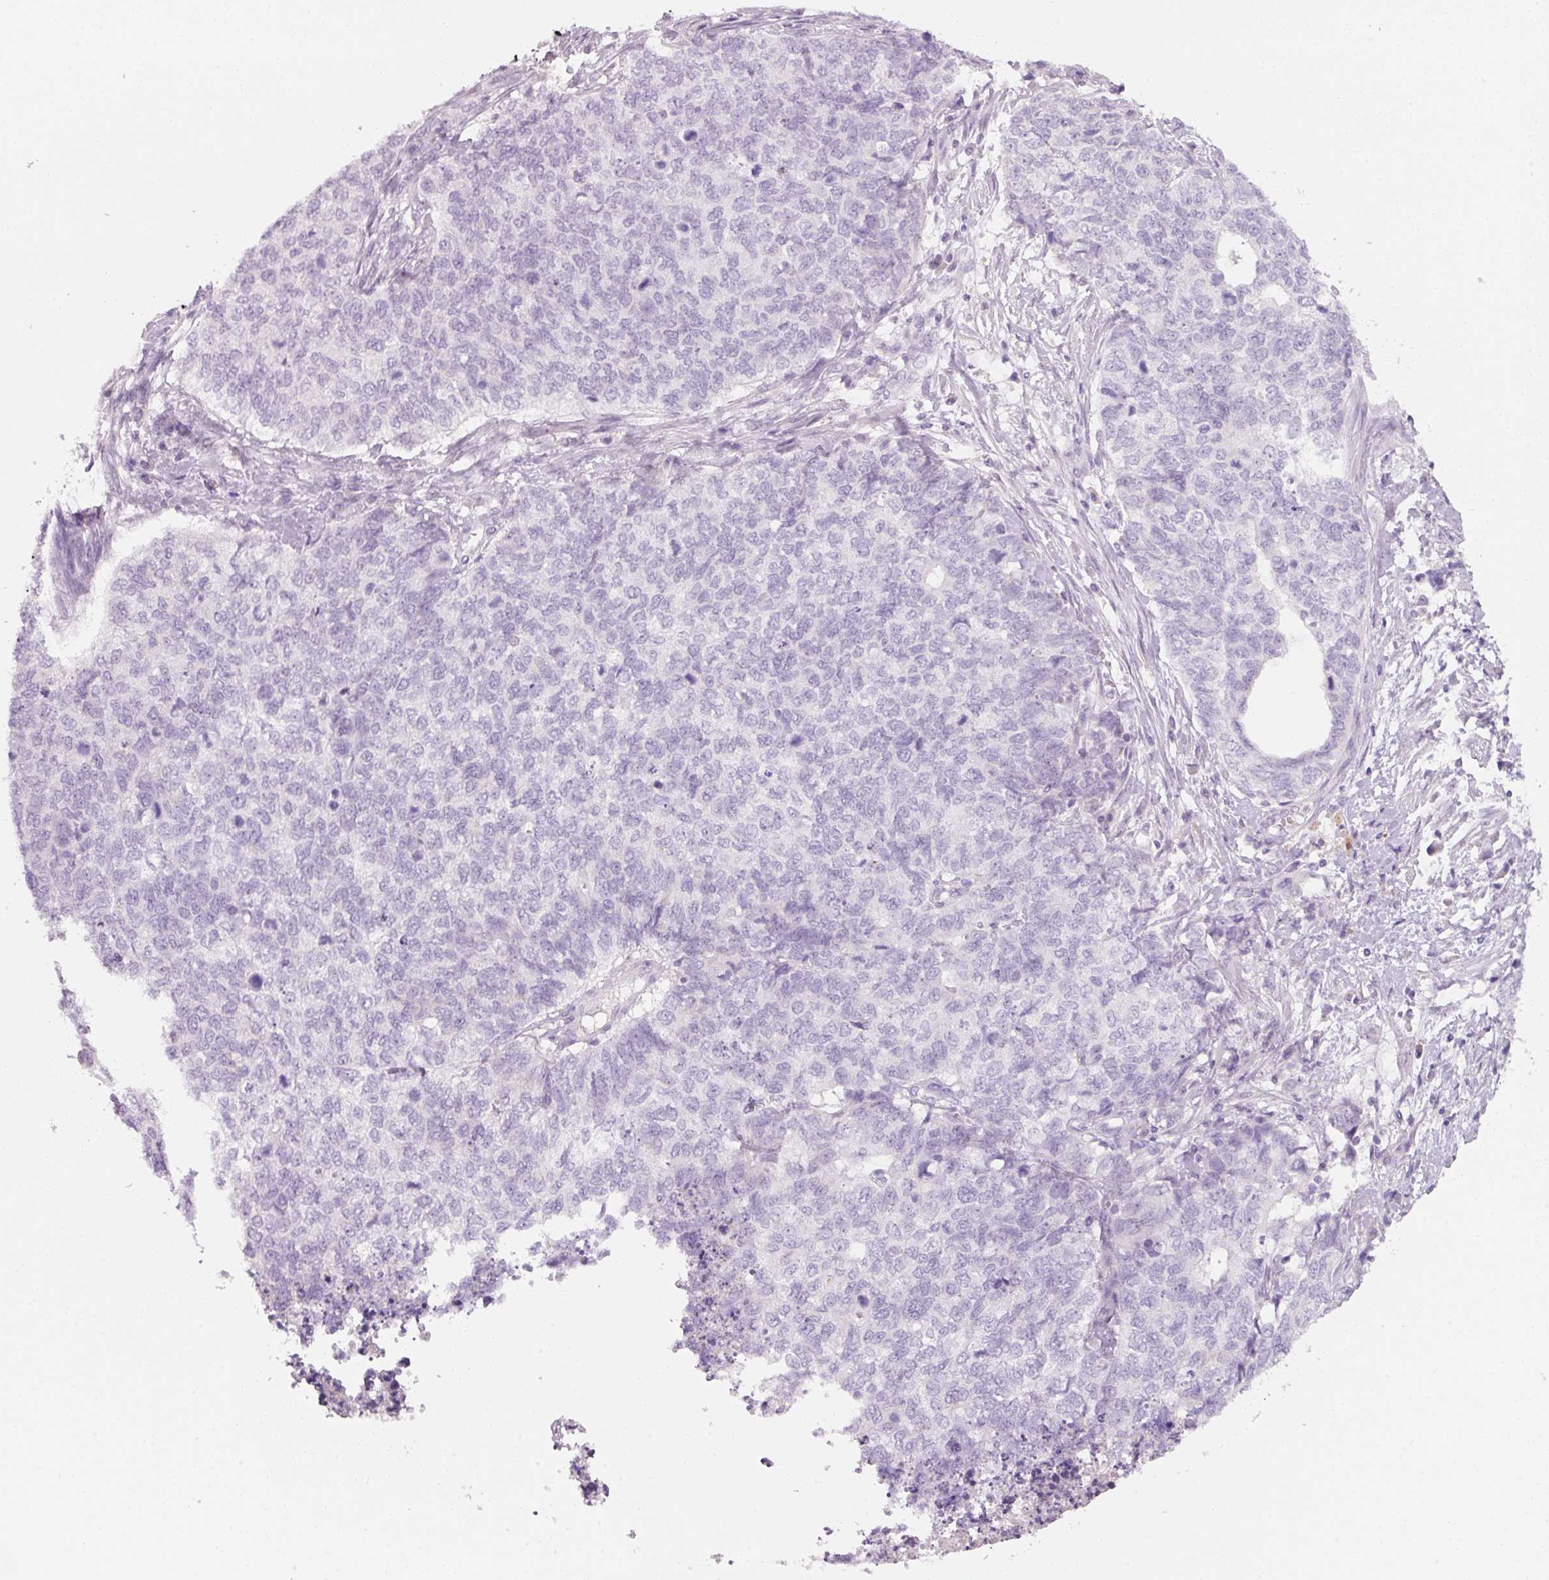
{"staining": {"intensity": "negative", "quantity": "none", "location": "none"}, "tissue": "cervical cancer", "cell_type": "Tumor cells", "image_type": "cancer", "snomed": [{"axis": "morphology", "description": "Squamous cell carcinoma, NOS"}, {"axis": "topography", "description": "Cervix"}], "caption": "Protein analysis of cervical cancer demonstrates no significant positivity in tumor cells.", "gene": "ENSG00000206549", "patient": {"sex": "female", "age": 63}}